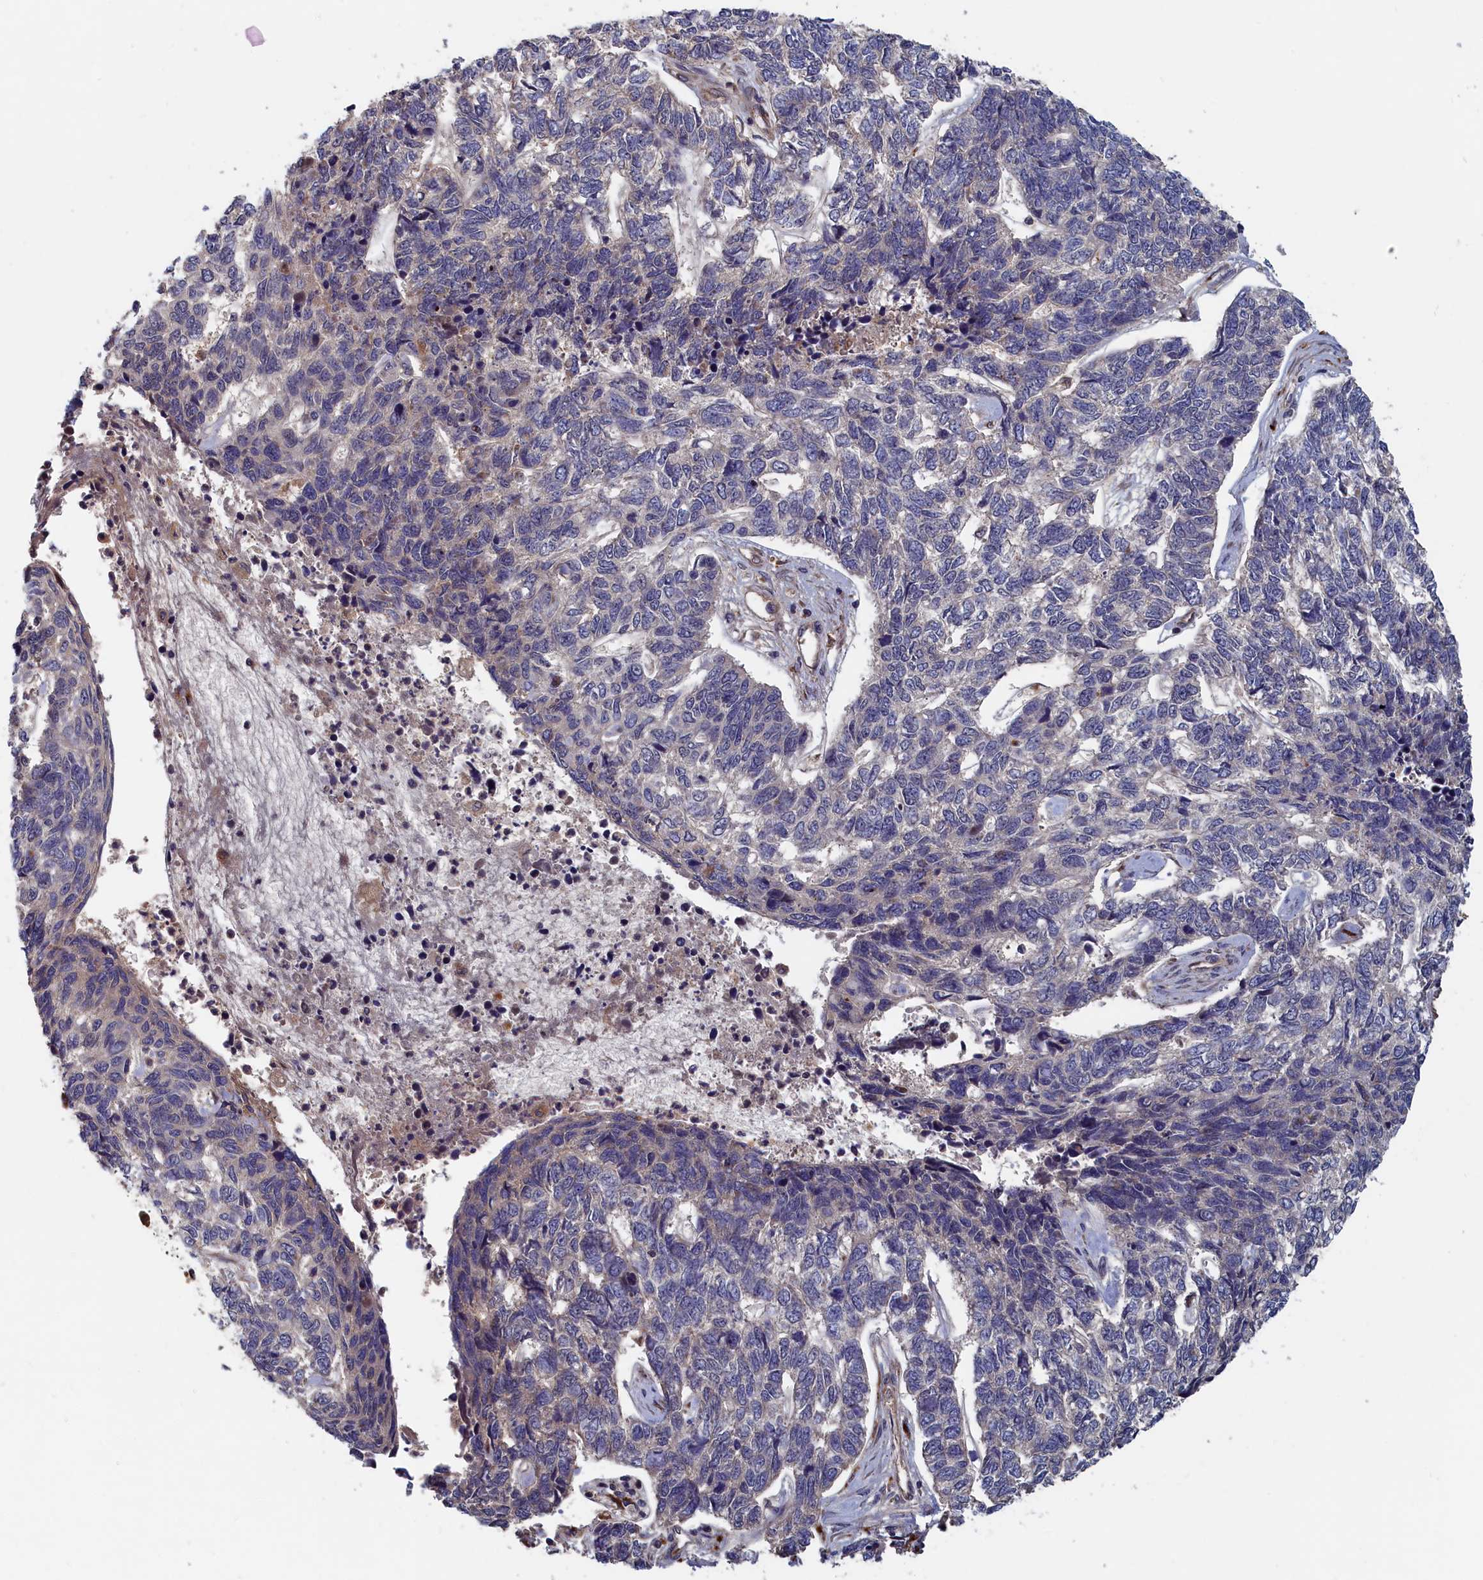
{"staining": {"intensity": "negative", "quantity": "none", "location": "none"}, "tissue": "skin cancer", "cell_type": "Tumor cells", "image_type": "cancer", "snomed": [{"axis": "morphology", "description": "Basal cell carcinoma"}, {"axis": "topography", "description": "Skin"}], "caption": "Basal cell carcinoma (skin) stained for a protein using IHC displays no staining tumor cells.", "gene": "TRAPPC2L", "patient": {"sex": "female", "age": 65}}